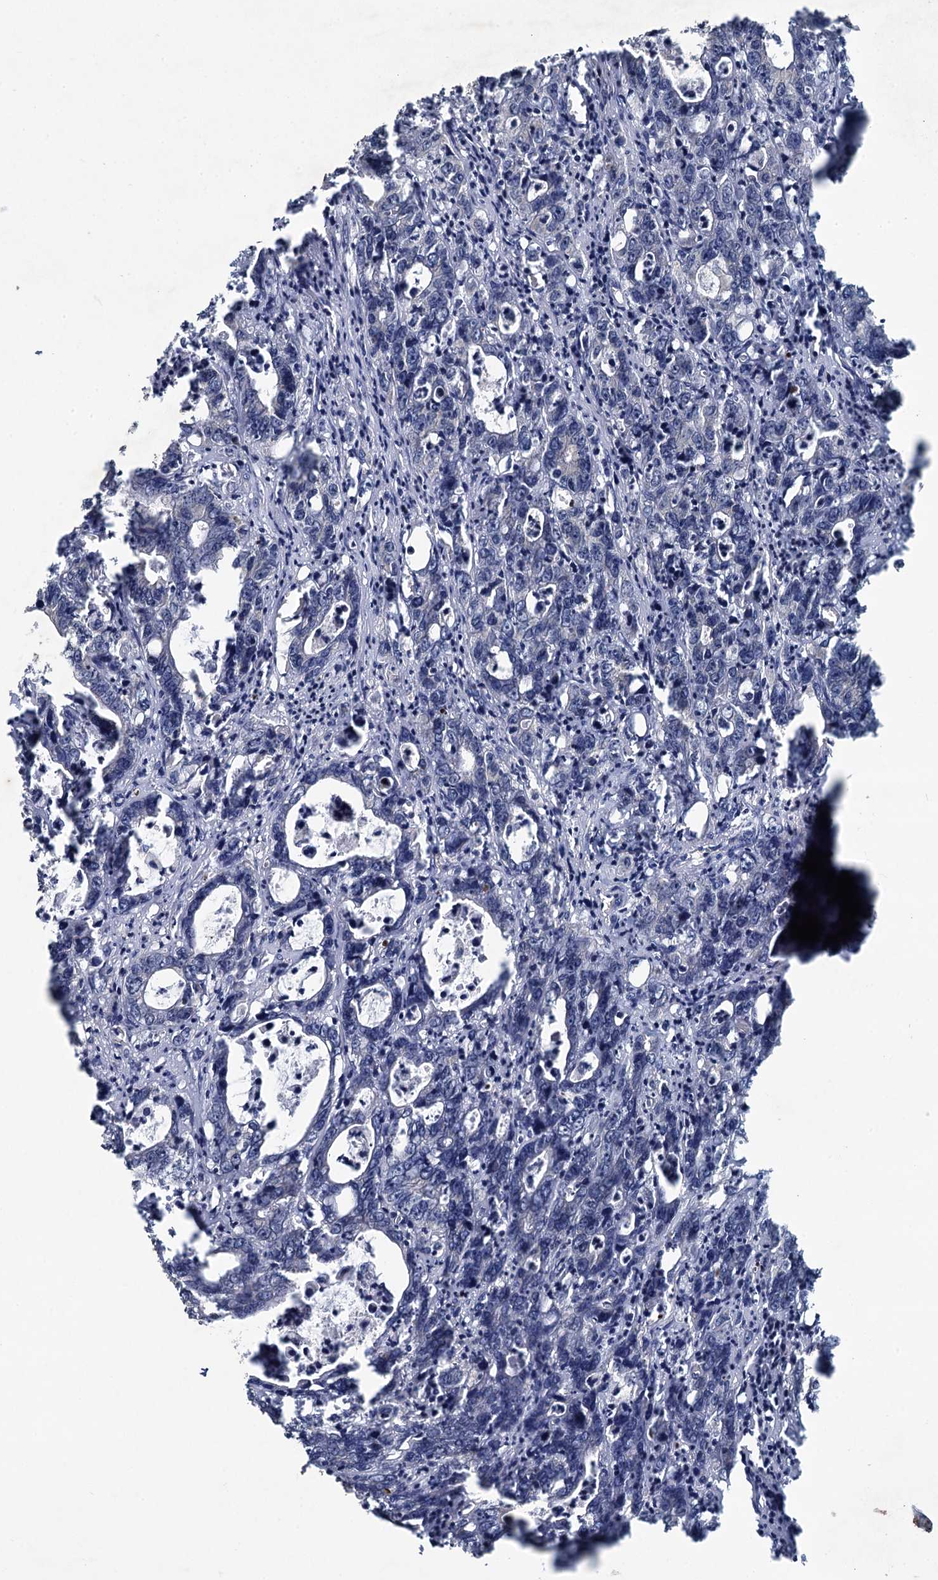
{"staining": {"intensity": "negative", "quantity": "none", "location": "none"}, "tissue": "colorectal cancer", "cell_type": "Tumor cells", "image_type": "cancer", "snomed": [{"axis": "morphology", "description": "Adenocarcinoma, NOS"}, {"axis": "topography", "description": "Colon"}], "caption": "IHC of colorectal cancer exhibits no positivity in tumor cells.", "gene": "METTL4", "patient": {"sex": "female", "age": 75}}